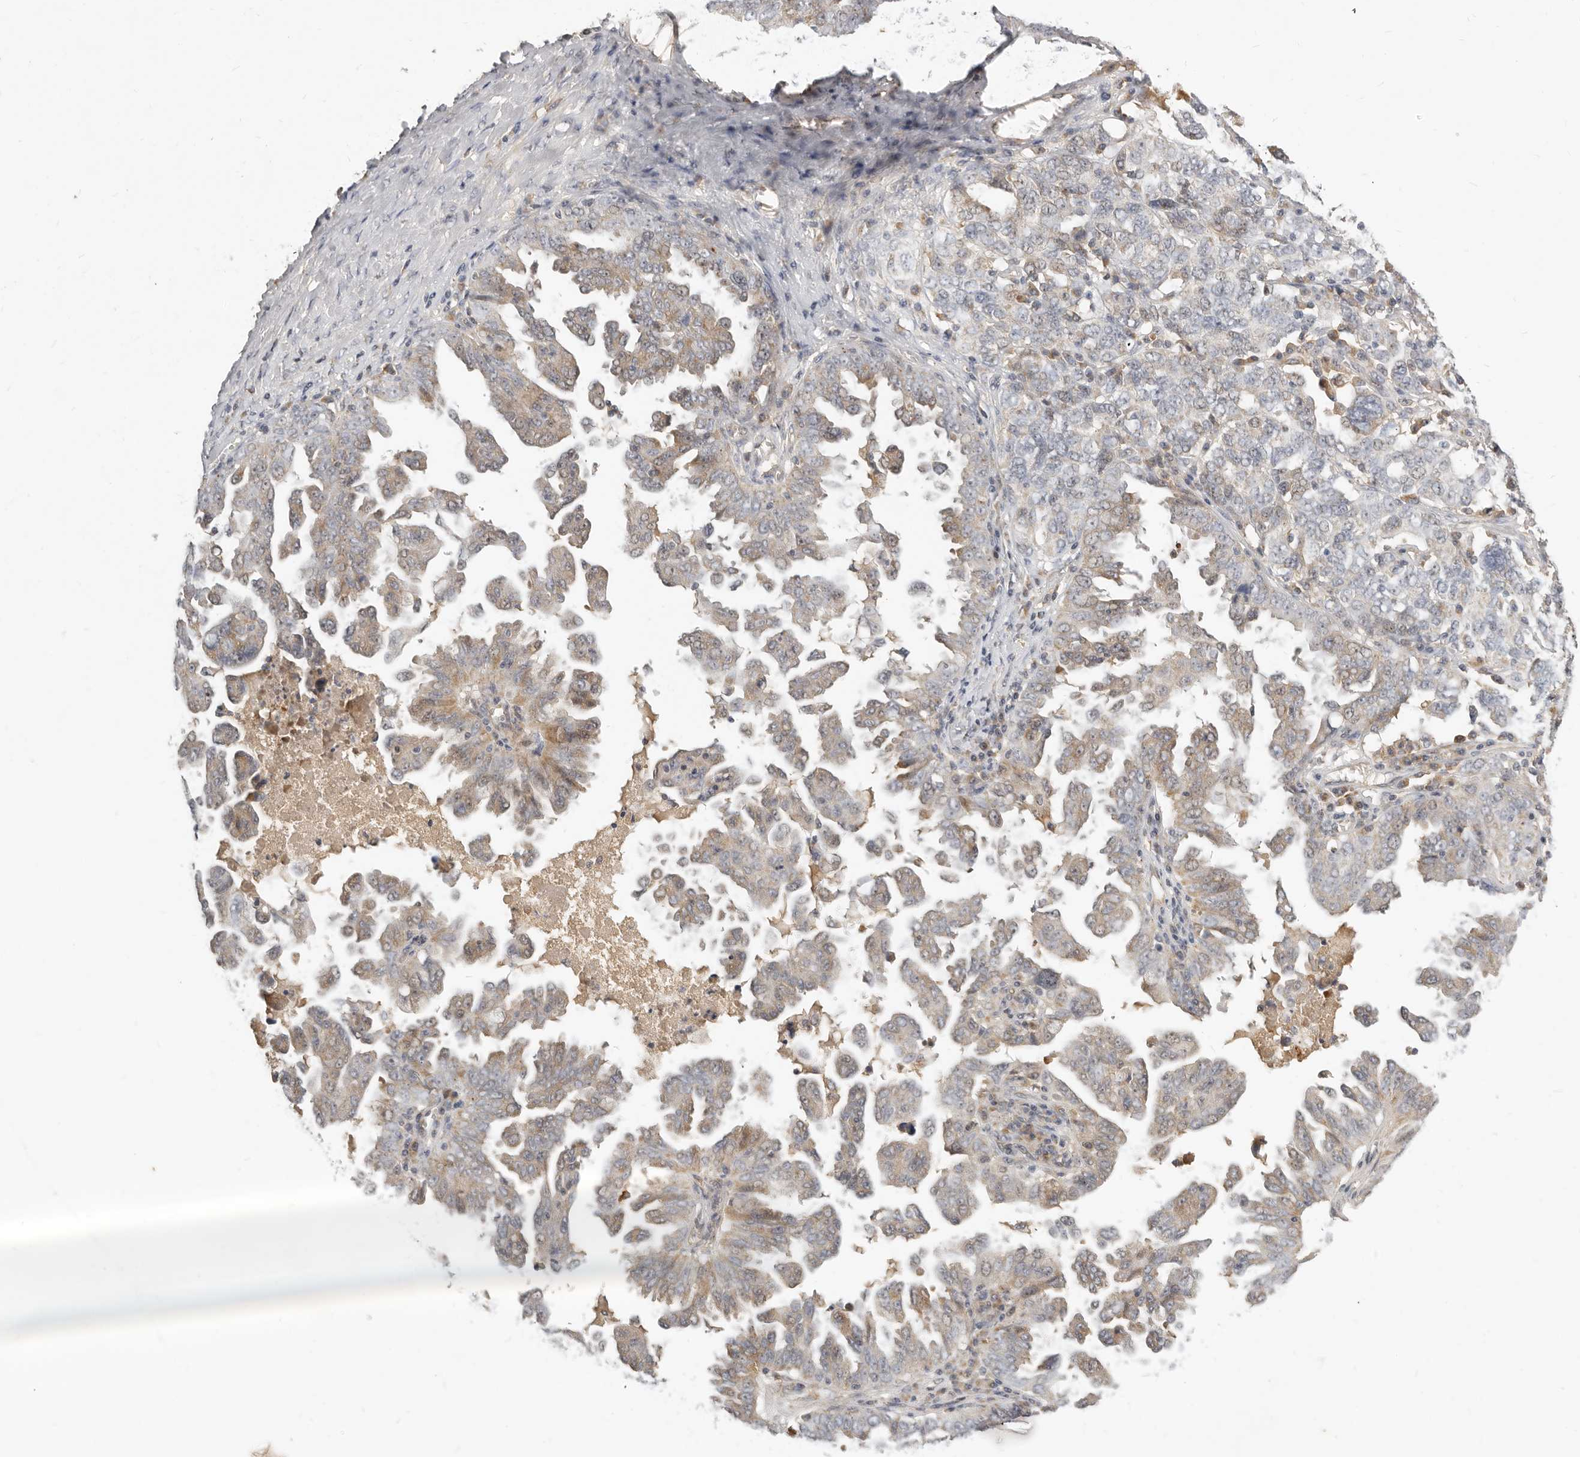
{"staining": {"intensity": "weak", "quantity": "25%-75%", "location": "cytoplasmic/membranous"}, "tissue": "ovarian cancer", "cell_type": "Tumor cells", "image_type": "cancer", "snomed": [{"axis": "morphology", "description": "Carcinoma, endometroid"}, {"axis": "topography", "description": "Ovary"}], "caption": "Immunohistochemistry (IHC) histopathology image of ovarian cancer stained for a protein (brown), which displays low levels of weak cytoplasmic/membranous staining in approximately 25%-75% of tumor cells.", "gene": "MICALL2", "patient": {"sex": "female", "age": 62}}